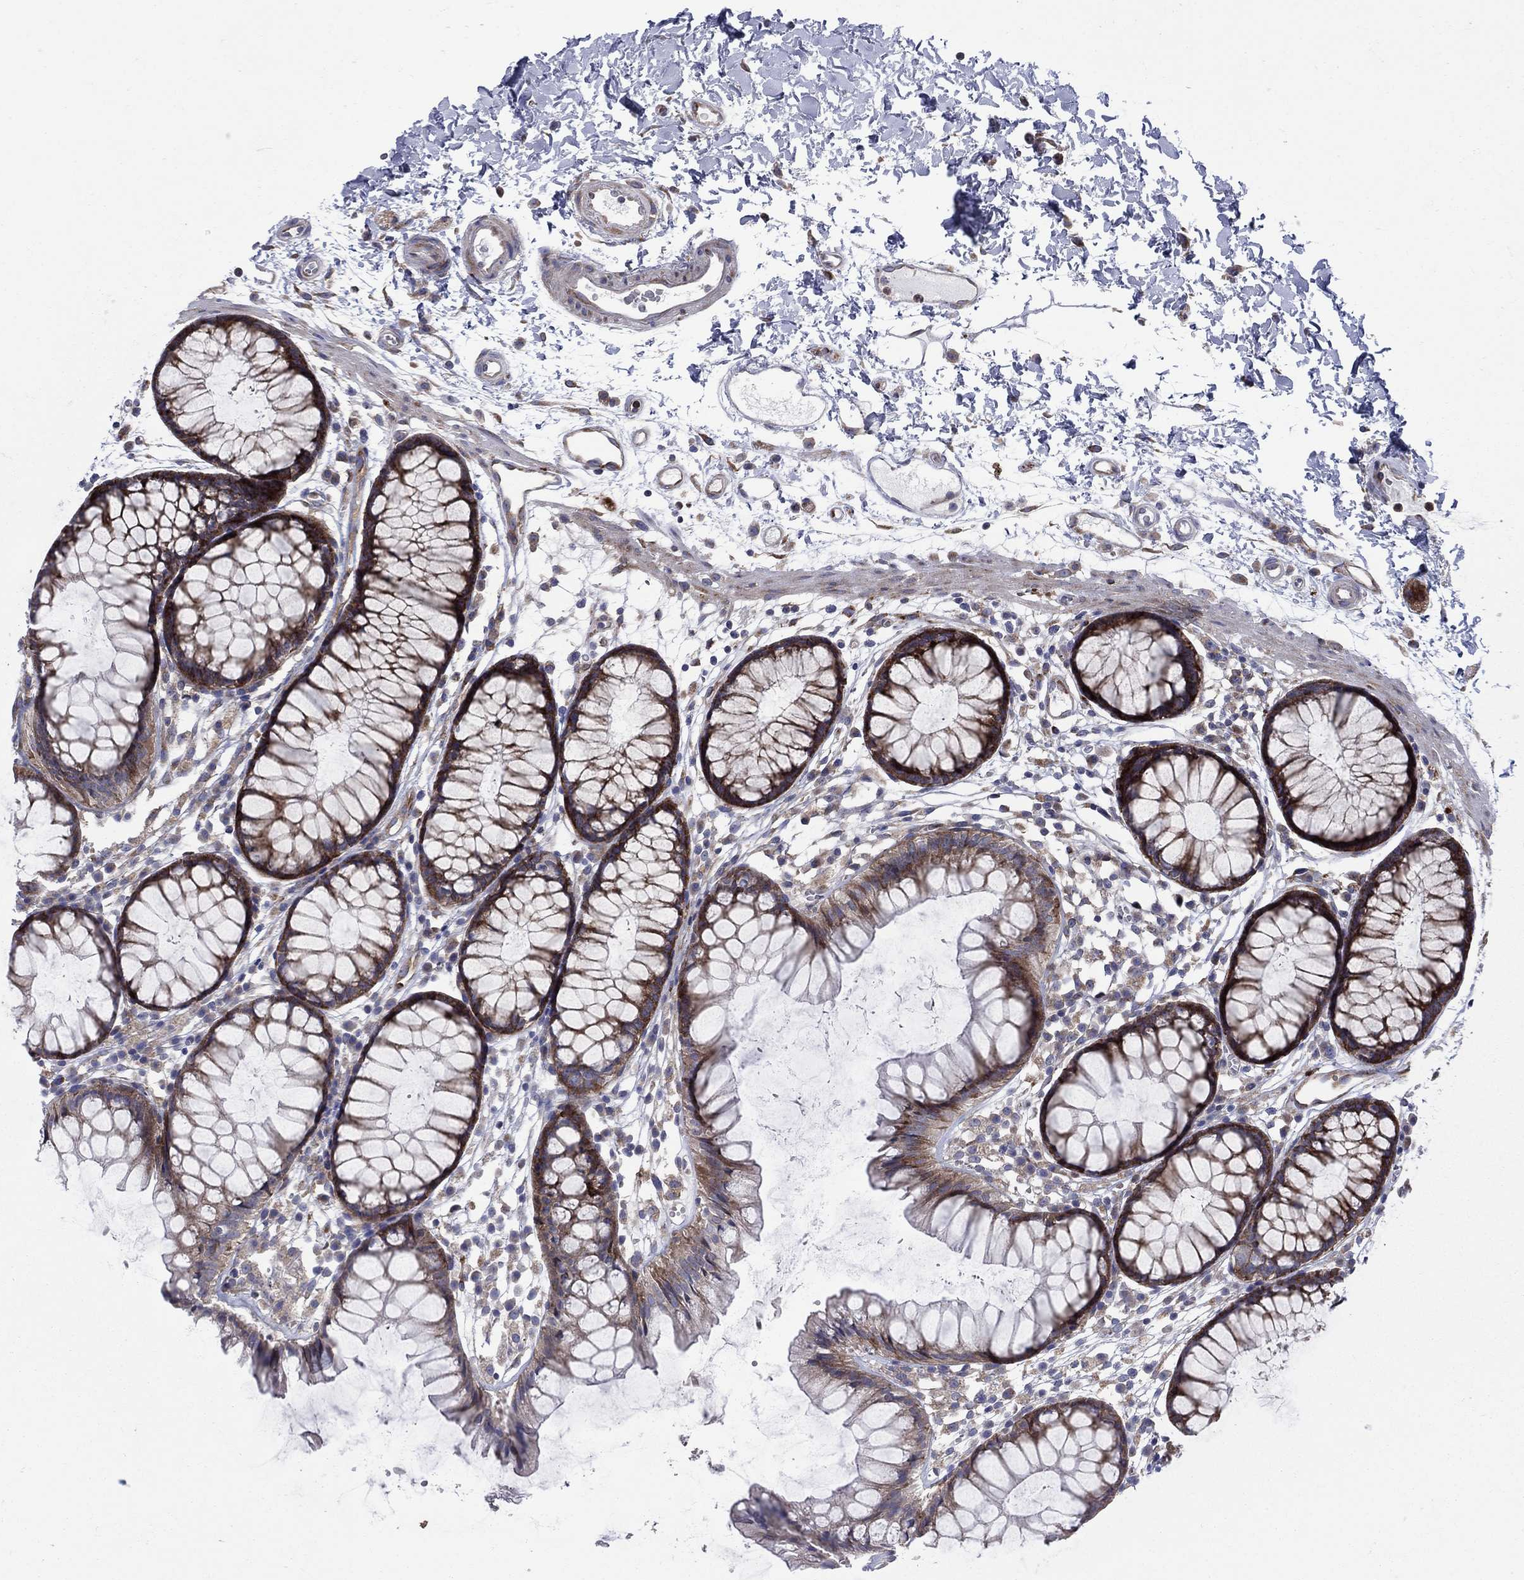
{"staining": {"intensity": "negative", "quantity": "none", "location": "none"}, "tissue": "colon", "cell_type": "Endothelial cells", "image_type": "normal", "snomed": [{"axis": "morphology", "description": "Normal tissue, NOS"}, {"axis": "morphology", "description": "Adenocarcinoma, NOS"}, {"axis": "topography", "description": "Colon"}], "caption": "The histopathology image exhibits no staining of endothelial cells in benign colon. (DAB IHC, high magnification).", "gene": "GPR155", "patient": {"sex": "male", "age": 65}}